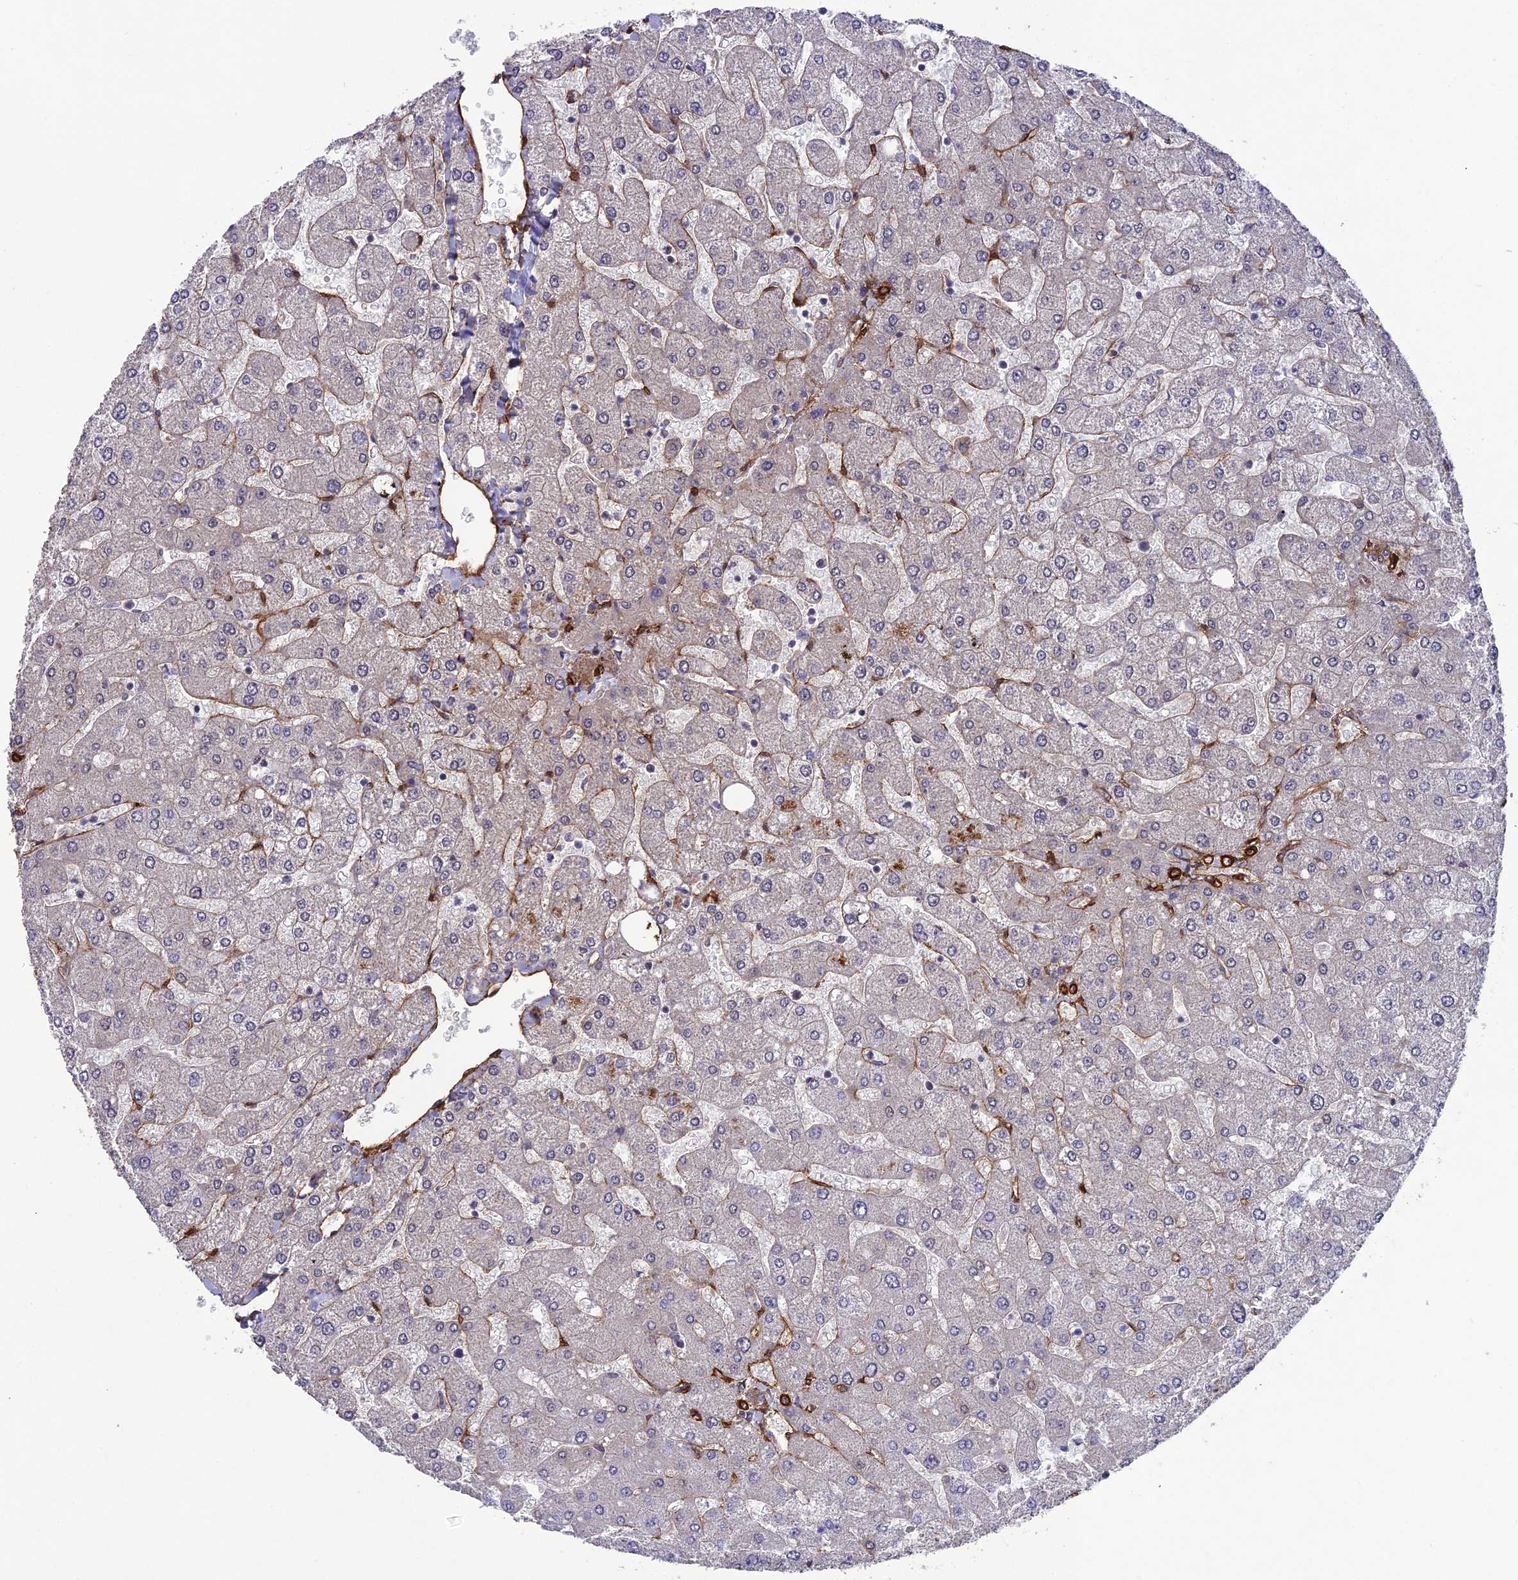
{"staining": {"intensity": "negative", "quantity": "none", "location": "none"}, "tissue": "liver", "cell_type": "Cholangiocytes", "image_type": "normal", "snomed": [{"axis": "morphology", "description": "Normal tissue, NOS"}, {"axis": "topography", "description": "Liver"}], "caption": "The immunohistochemistry (IHC) photomicrograph has no significant staining in cholangiocytes of liver.", "gene": "TNS1", "patient": {"sex": "male", "age": 55}}